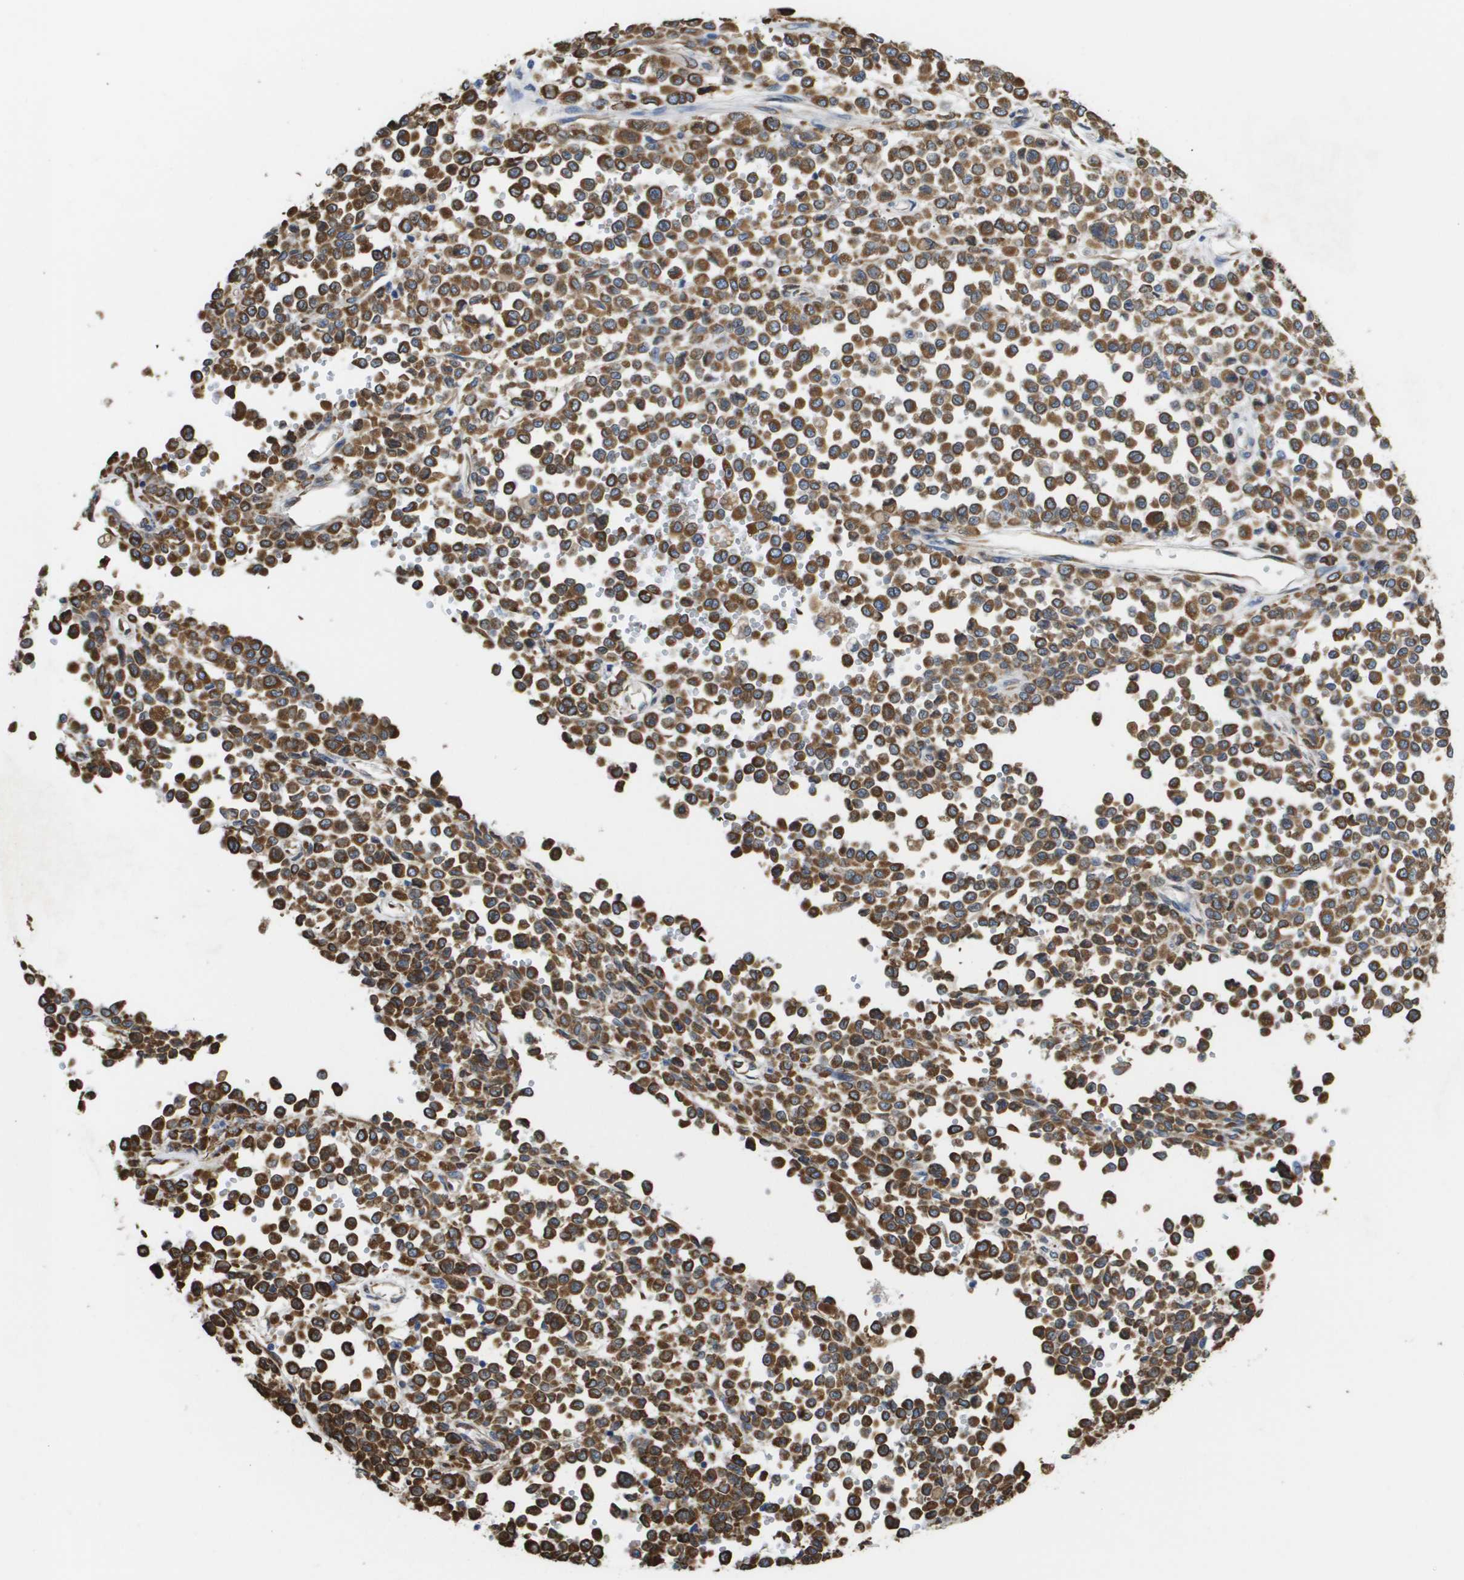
{"staining": {"intensity": "moderate", "quantity": ">75%", "location": "cytoplasmic/membranous"}, "tissue": "melanoma", "cell_type": "Tumor cells", "image_type": "cancer", "snomed": [{"axis": "morphology", "description": "Malignant melanoma, Metastatic site"}, {"axis": "topography", "description": "Pancreas"}], "caption": "Immunohistochemistry (IHC) photomicrograph of melanoma stained for a protein (brown), which shows medium levels of moderate cytoplasmic/membranous expression in about >75% of tumor cells.", "gene": "ST3GAL2", "patient": {"sex": "female", "age": 30}}